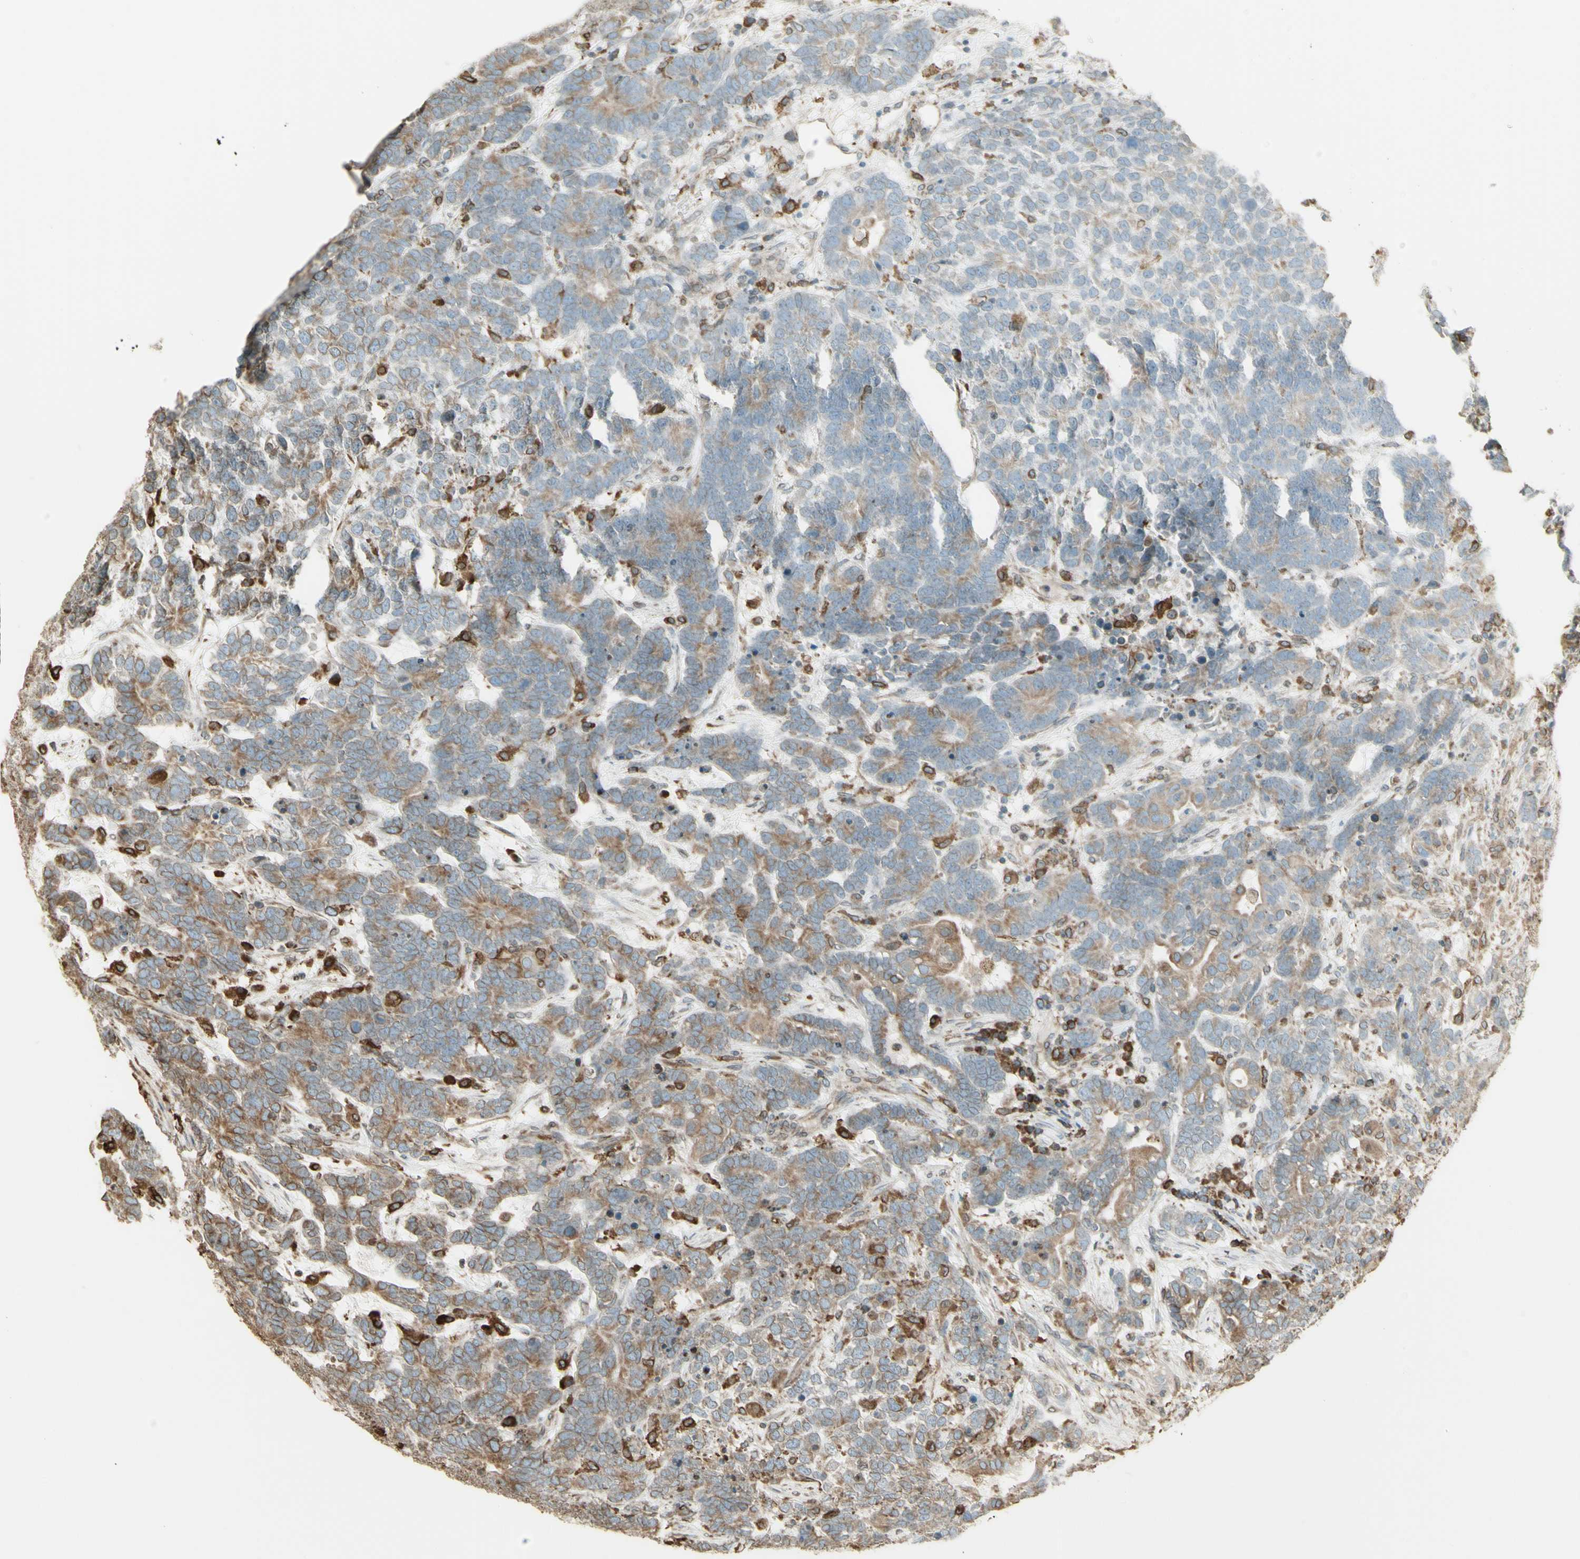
{"staining": {"intensity": "moderate", "quantity": "25%-75%", "location": "cytoplasmic/membranous"}, "tissue": "testis cancer", "cell_type": "Tumor cells", "image_type": "cancer", "snomed": [{"axis": "morphology", "description": "Carcinoma, Embryonal, NOS"}, {"axis": "topography", "description": "Testis"}], "caption": "Human testis cancer (embryonal carcinoma) stained with a brown dye demonstrates moderate cytoplasmic/membranous positive expression in about 25%-75% of tumor cells.", "gene": "CANX", "patient": {"sex": "male", "age": 26}}